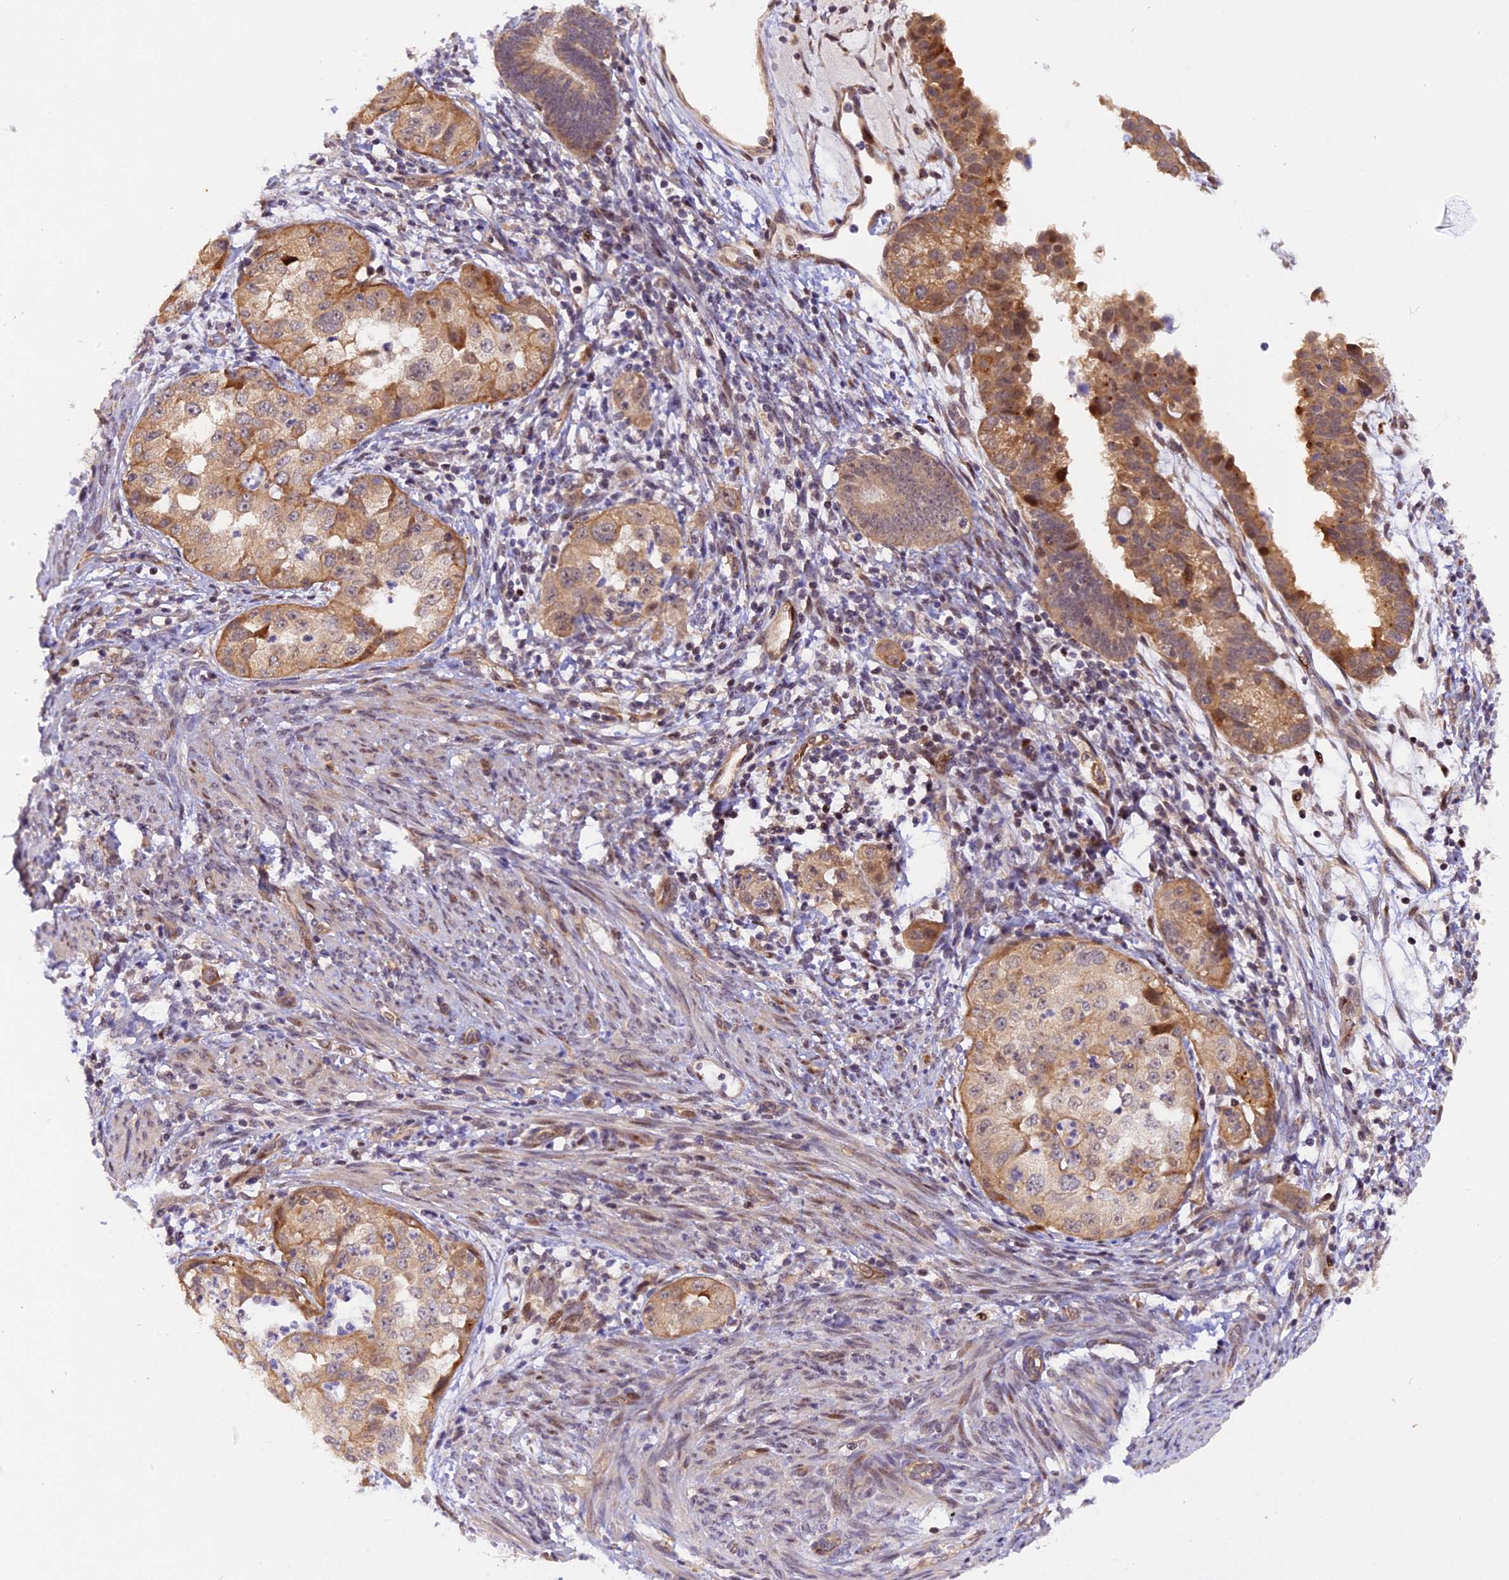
{"staining": {"intensity": "moderate", "quantity": ">75%", "location": "cytoplasmic/membranous"}, "tissue": "endometrial cancer", "cell_type": "Tumor cells", "image_type": "cancer", "snomed": [{"axis": "morphology", "description": "Adenocarcinoma, NOS"}, {"axis": "topography", "description": "Endometrium"}], "caption": "Protein expression by IHC reveals moderate cytoplasmic/membranous expression in approximately >75% of tumor cells in endometrial cancer.", "gene": "SAMD4A", "patient": {"sex": "female", "age": 85}}